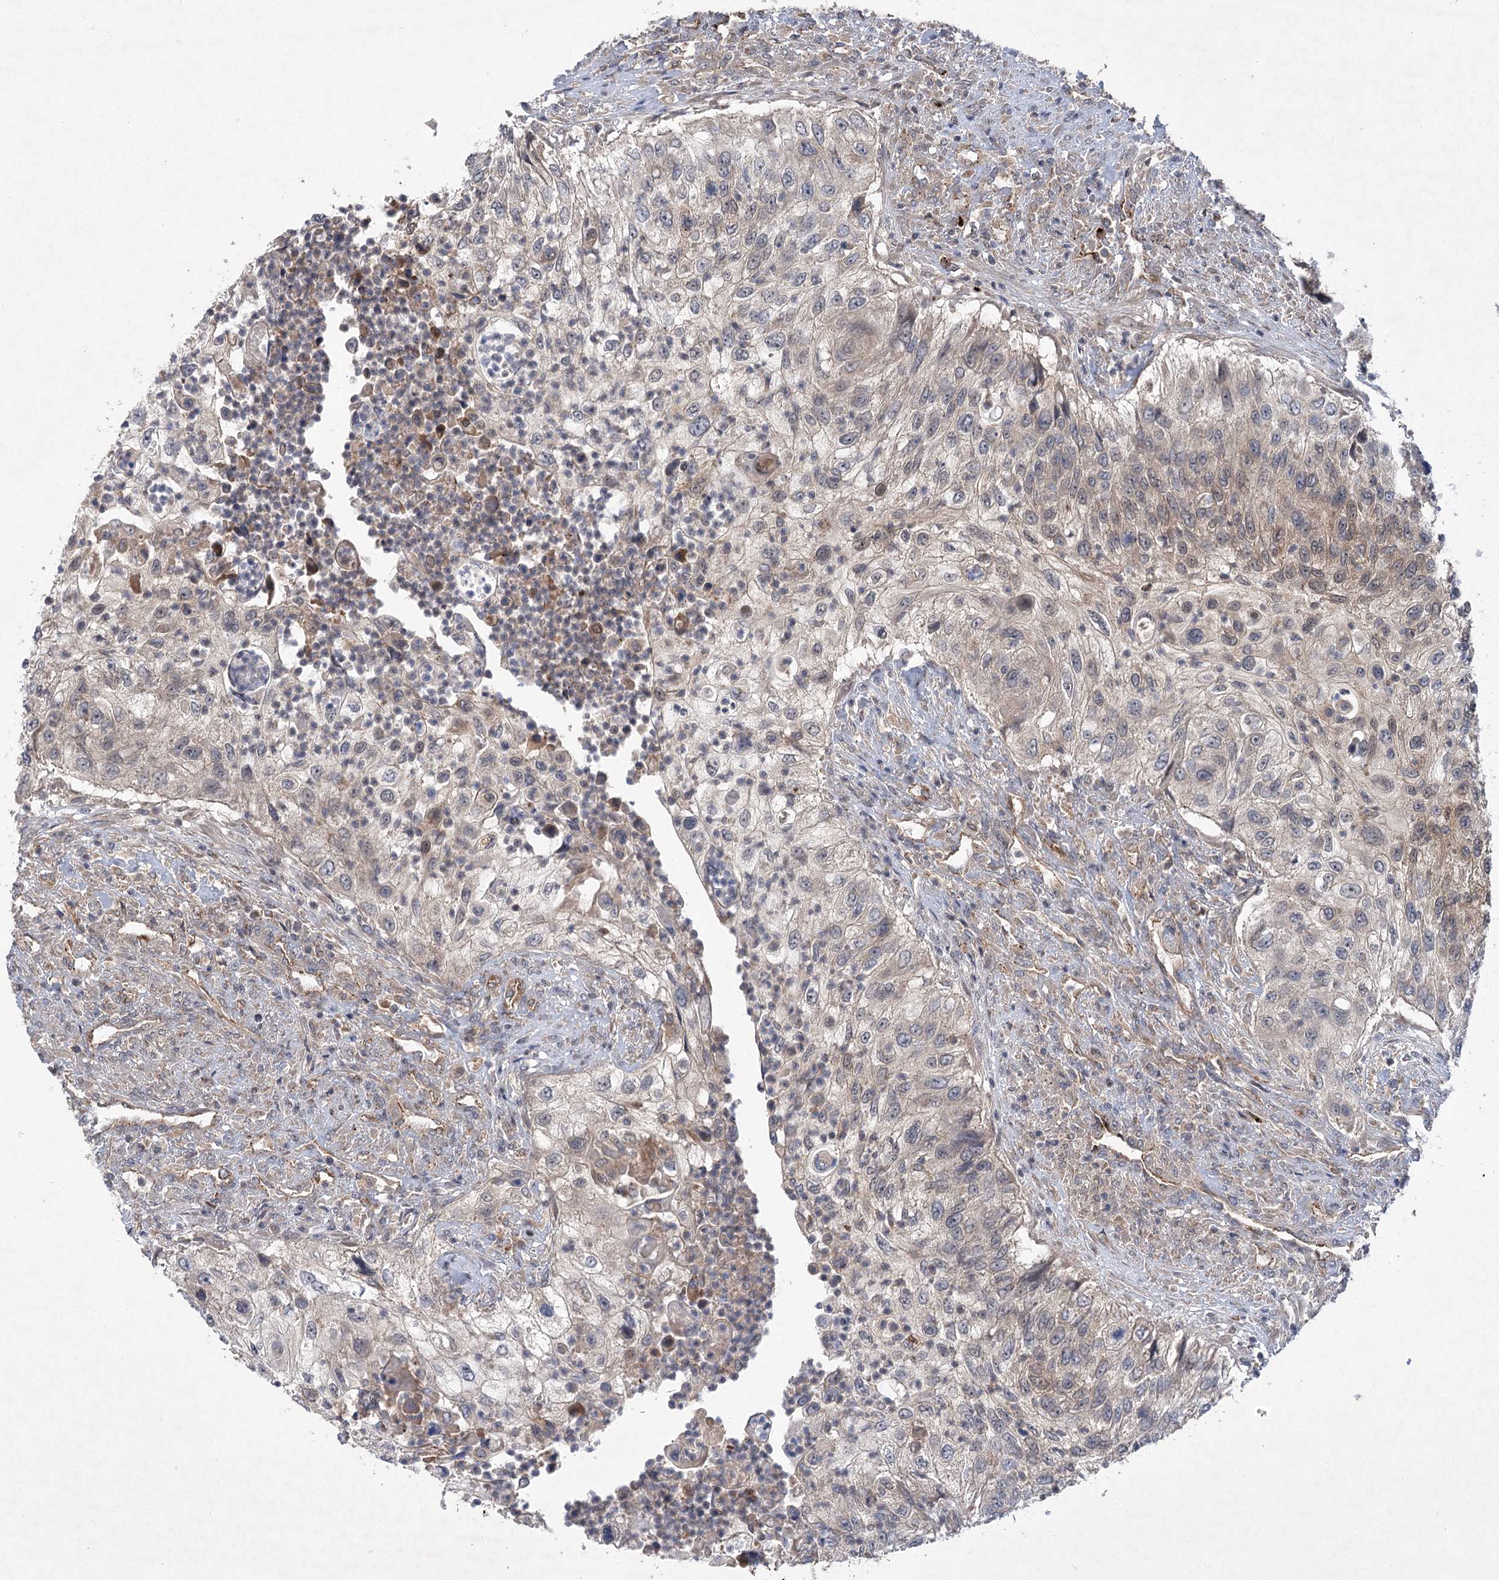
{"staining": {"intensity": "weak", "quantity": "<25%", "location": "cytoplasmic/membranous"}, "tissue": "urothelial cancer", "cell_type": "Tumor cells", "image_type": "cancer", "snomed": [{"axis": "morphology", "description": "Urothelial carcinoma, High grade"}, {"axis": "topography", "description": "Urinary bladder"}], "caption": "A high-resolution image shows IHC staining of urothelial carcinoma (high-grade), which exhibits no significant expression in tumor cells.", "gene": "METTL24", "patient": {"sex": "female", "age": 60}}